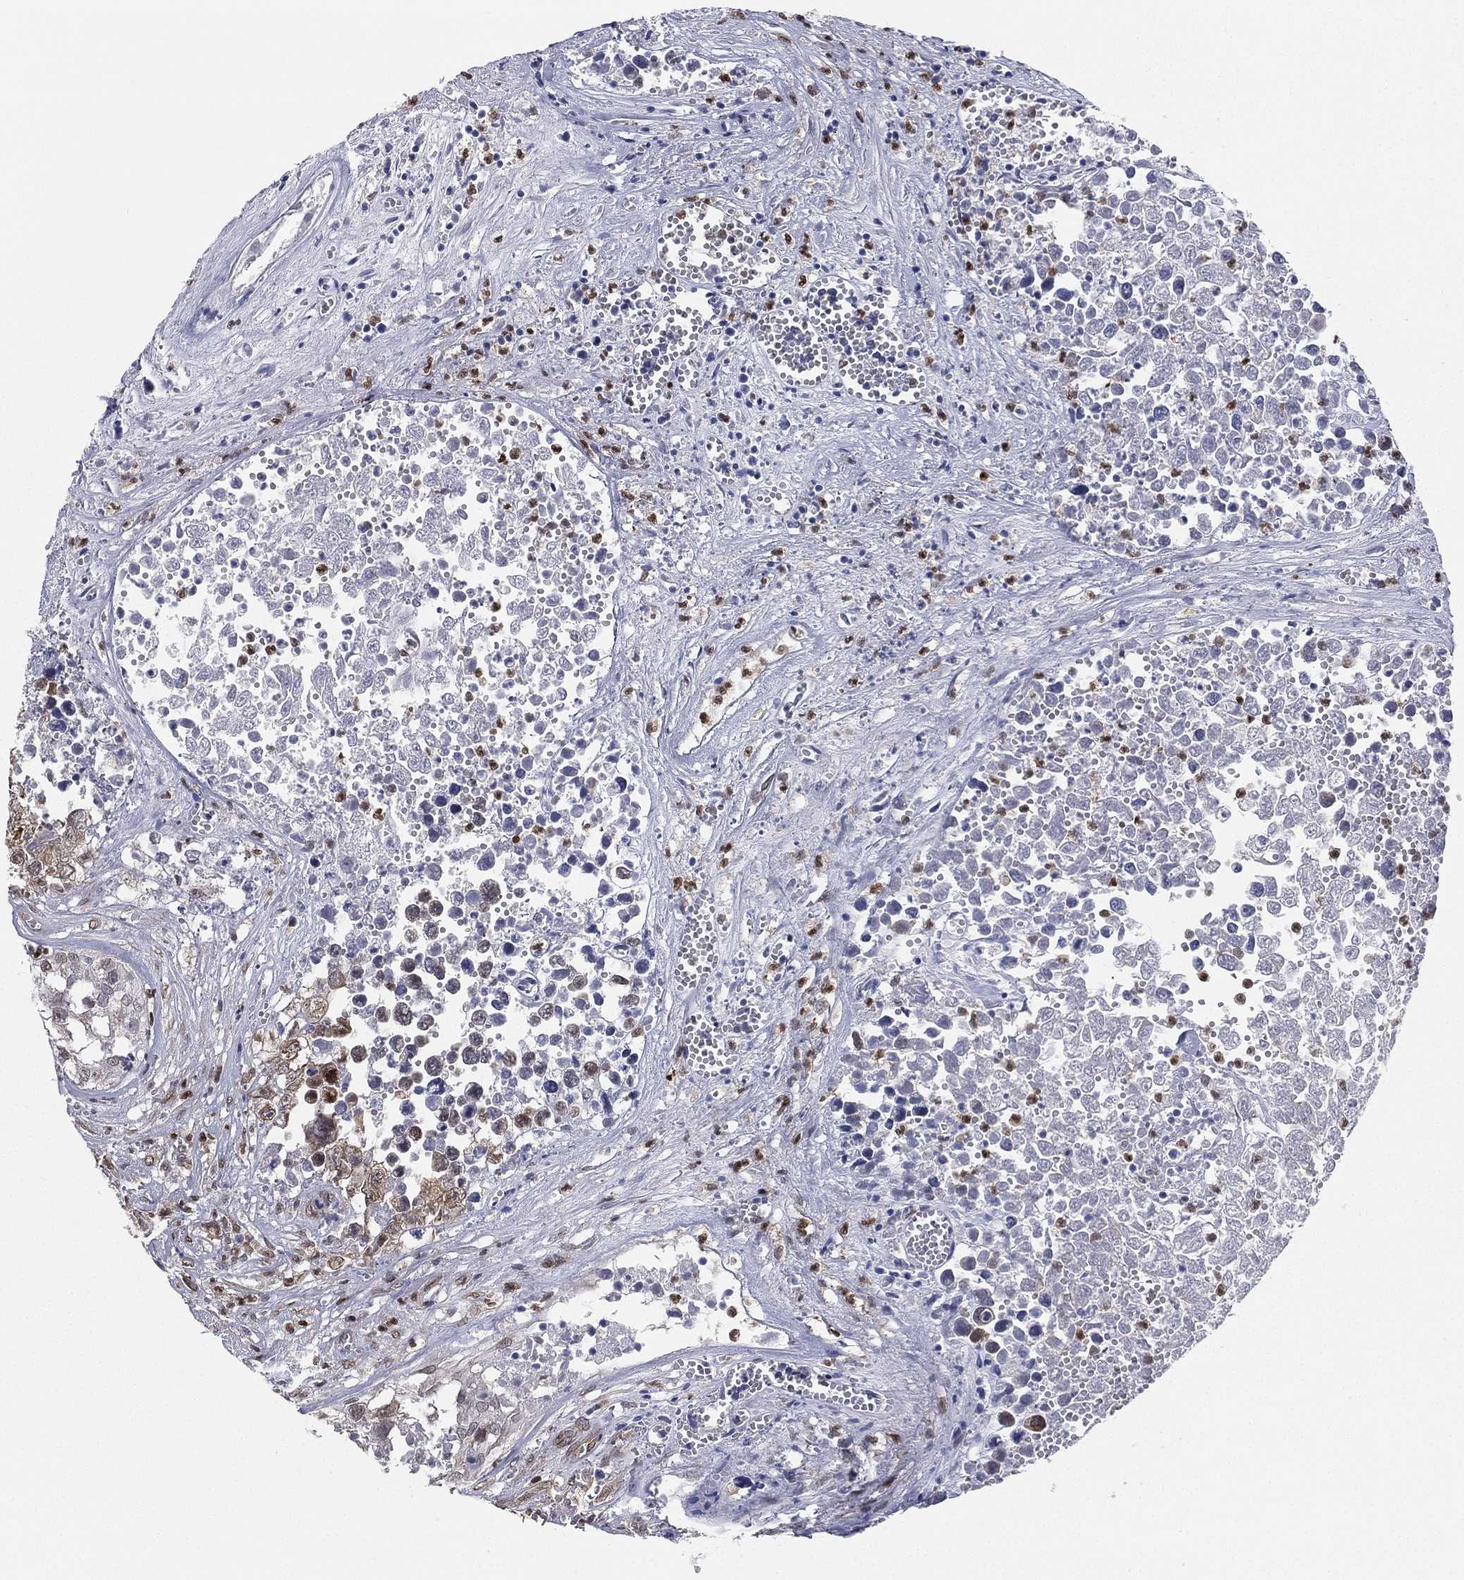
{"staining": {"intensity": "moderate", "quantity": "<25%", "location": "cytoplasmic/membranous,nuclear"}, "tissue": "testis cancer", "cell_type": "Tumor cells", "image_type": "cancer", "snomed": [{"axis": "morphology", "description": "Seminoma, NOS"}, {"axis": "morphology", "description": "Carcinoma, Embryonal, NOS"}, {"axis": "topography", "description": "Testis"}], "caption": "Immunohistochemical staining of human testis seminoma shows low levels of moderate cytoplasmic/membranous and nuclear staining in approximately <25% of tumor cells. (brown staining indicates protein expression, while blue staining denotes nuclei).", "gene": "LMNB1", "patient": {"sex": "male", "age": 22}}